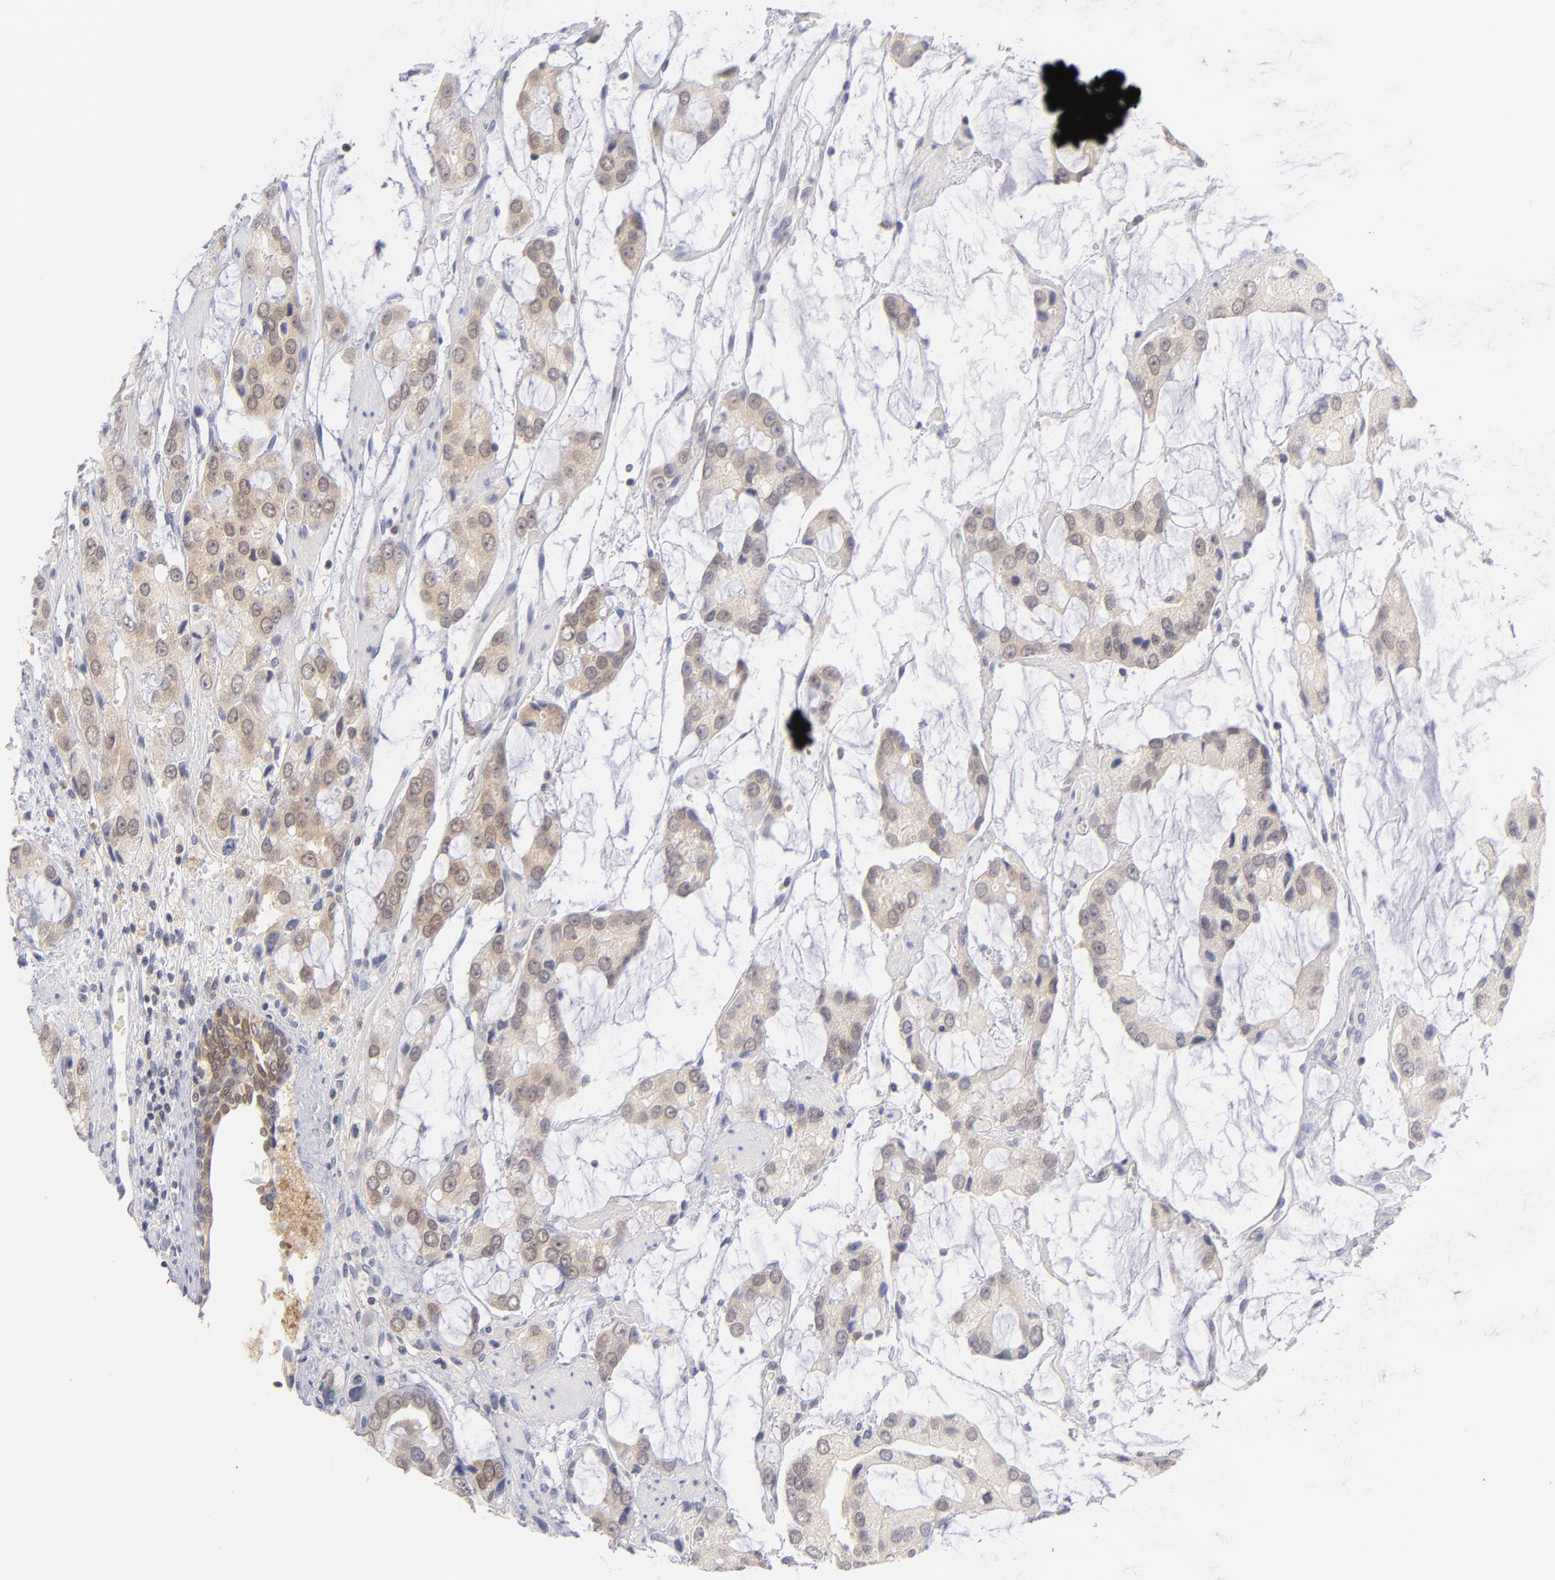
{"staining": {"intensity": "weak", "quantity": ">75%", "location": "cytoplasmic/membranous"}, "tissue": "prostate cancer", "cell_type": "Tumor cells", "image_type": "cancer", "snomed": [{"axis": "morphology", "description": "Adenocarcinoma, High grade"}, {"axis": "topography", "description": "Prostate"}], "caption": "Tumor cells demonstrate low levels of weak cytoplasmic/membranous staining in approximately >75% of cells in adenocarcinoma (high-grade) (prostate).", "gene": "CASP6", "patient": {"sex": "male", "age": 67}}